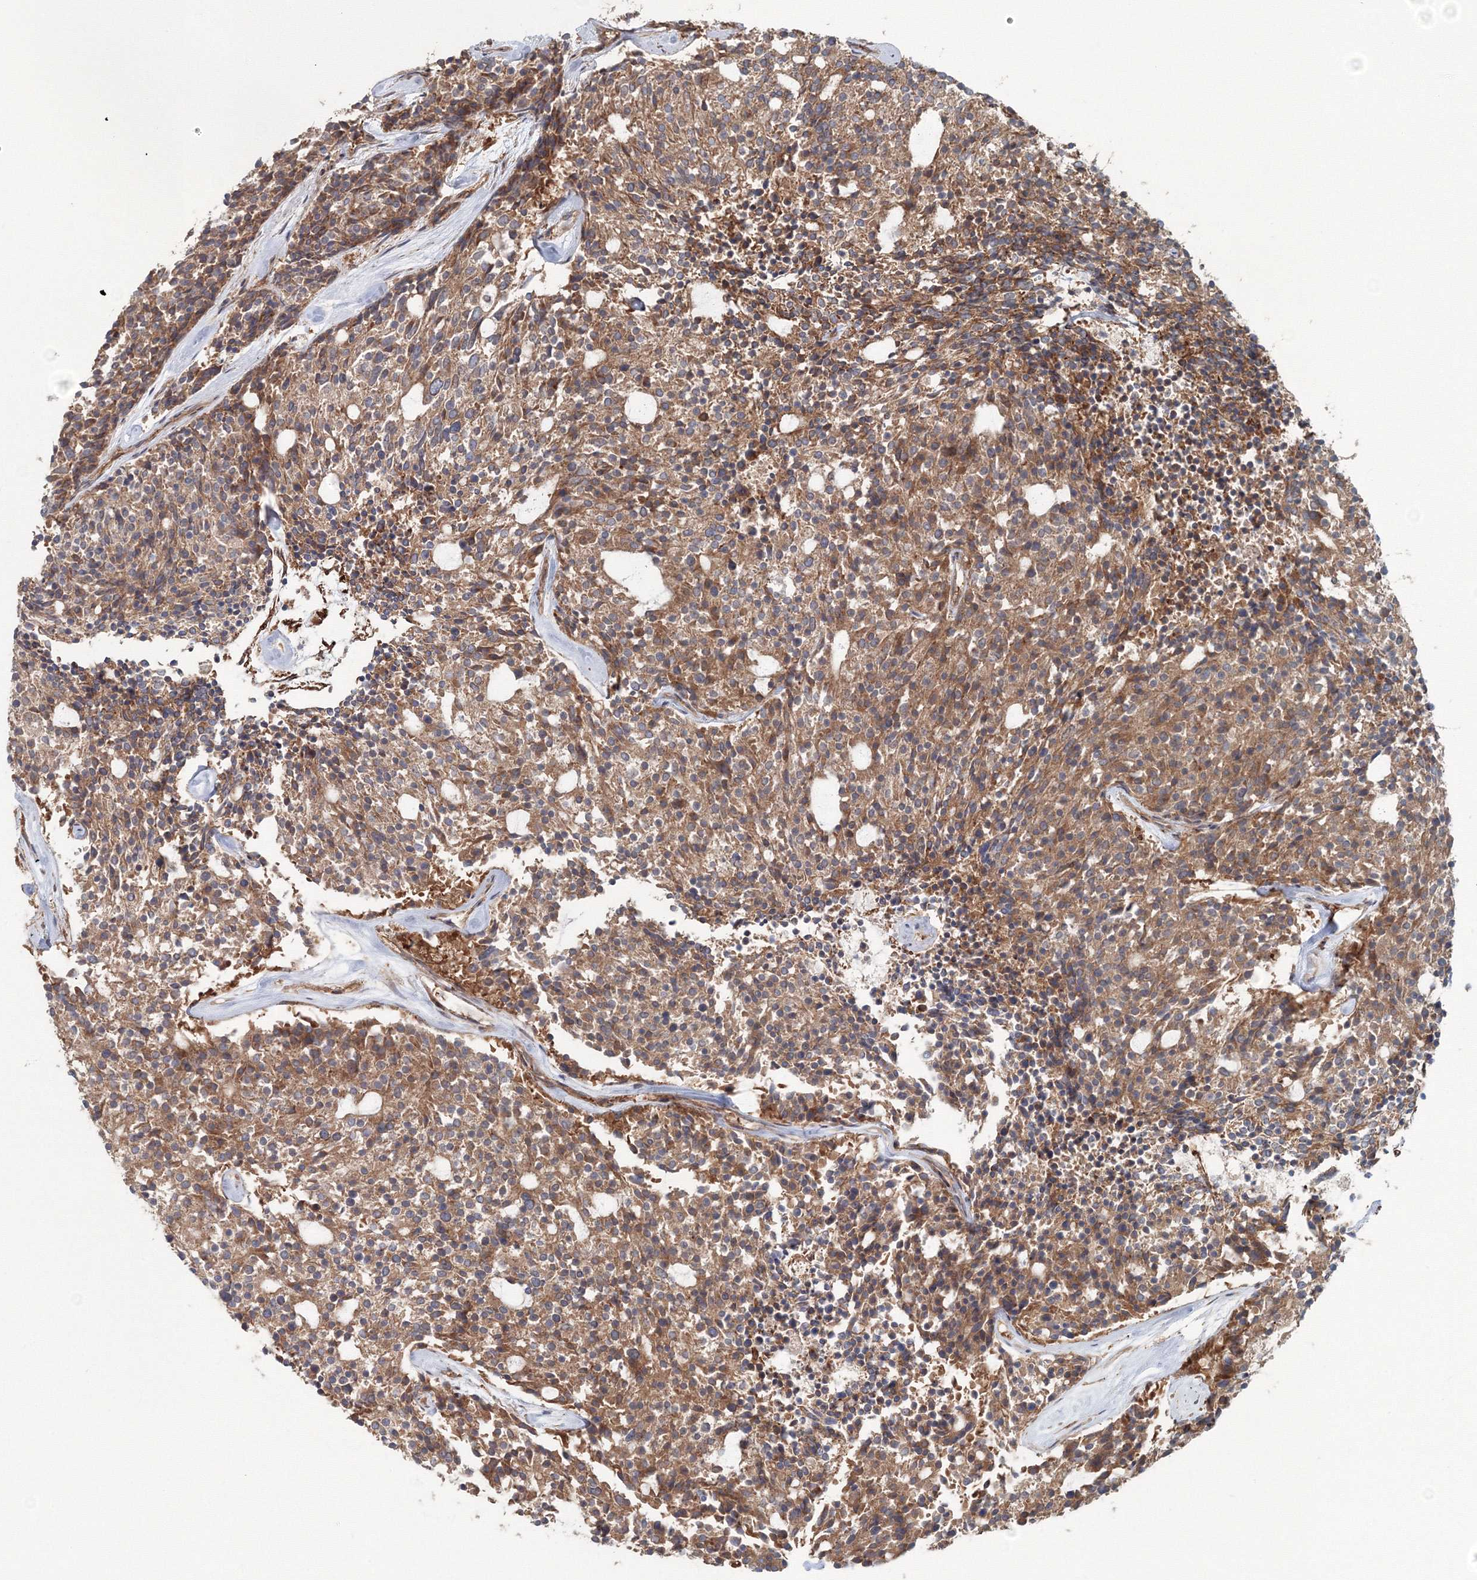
{"staining": {"intensity": "moderate", "quantity": ">75%", "location": "cytoplasmic/membranous"}, "tissue": "carcinoid", "cell_type": "Tumor cells", "image_type": "cancer", "snomed": [{"axis": "morphology", "description": "Carcinoid, malignant, NOS"}, {"axis": "topography", "description": "Pancreas"}], "caption": "Moderate cytoplasmic/membranous protein positivity is present in approximately >75% of tumor cells in carcinoid. Ihc stains the protein in brown and the nuclei are stained blue.", "gene": "EXOC1", "patient": {"sex": "female", "age": 54}}